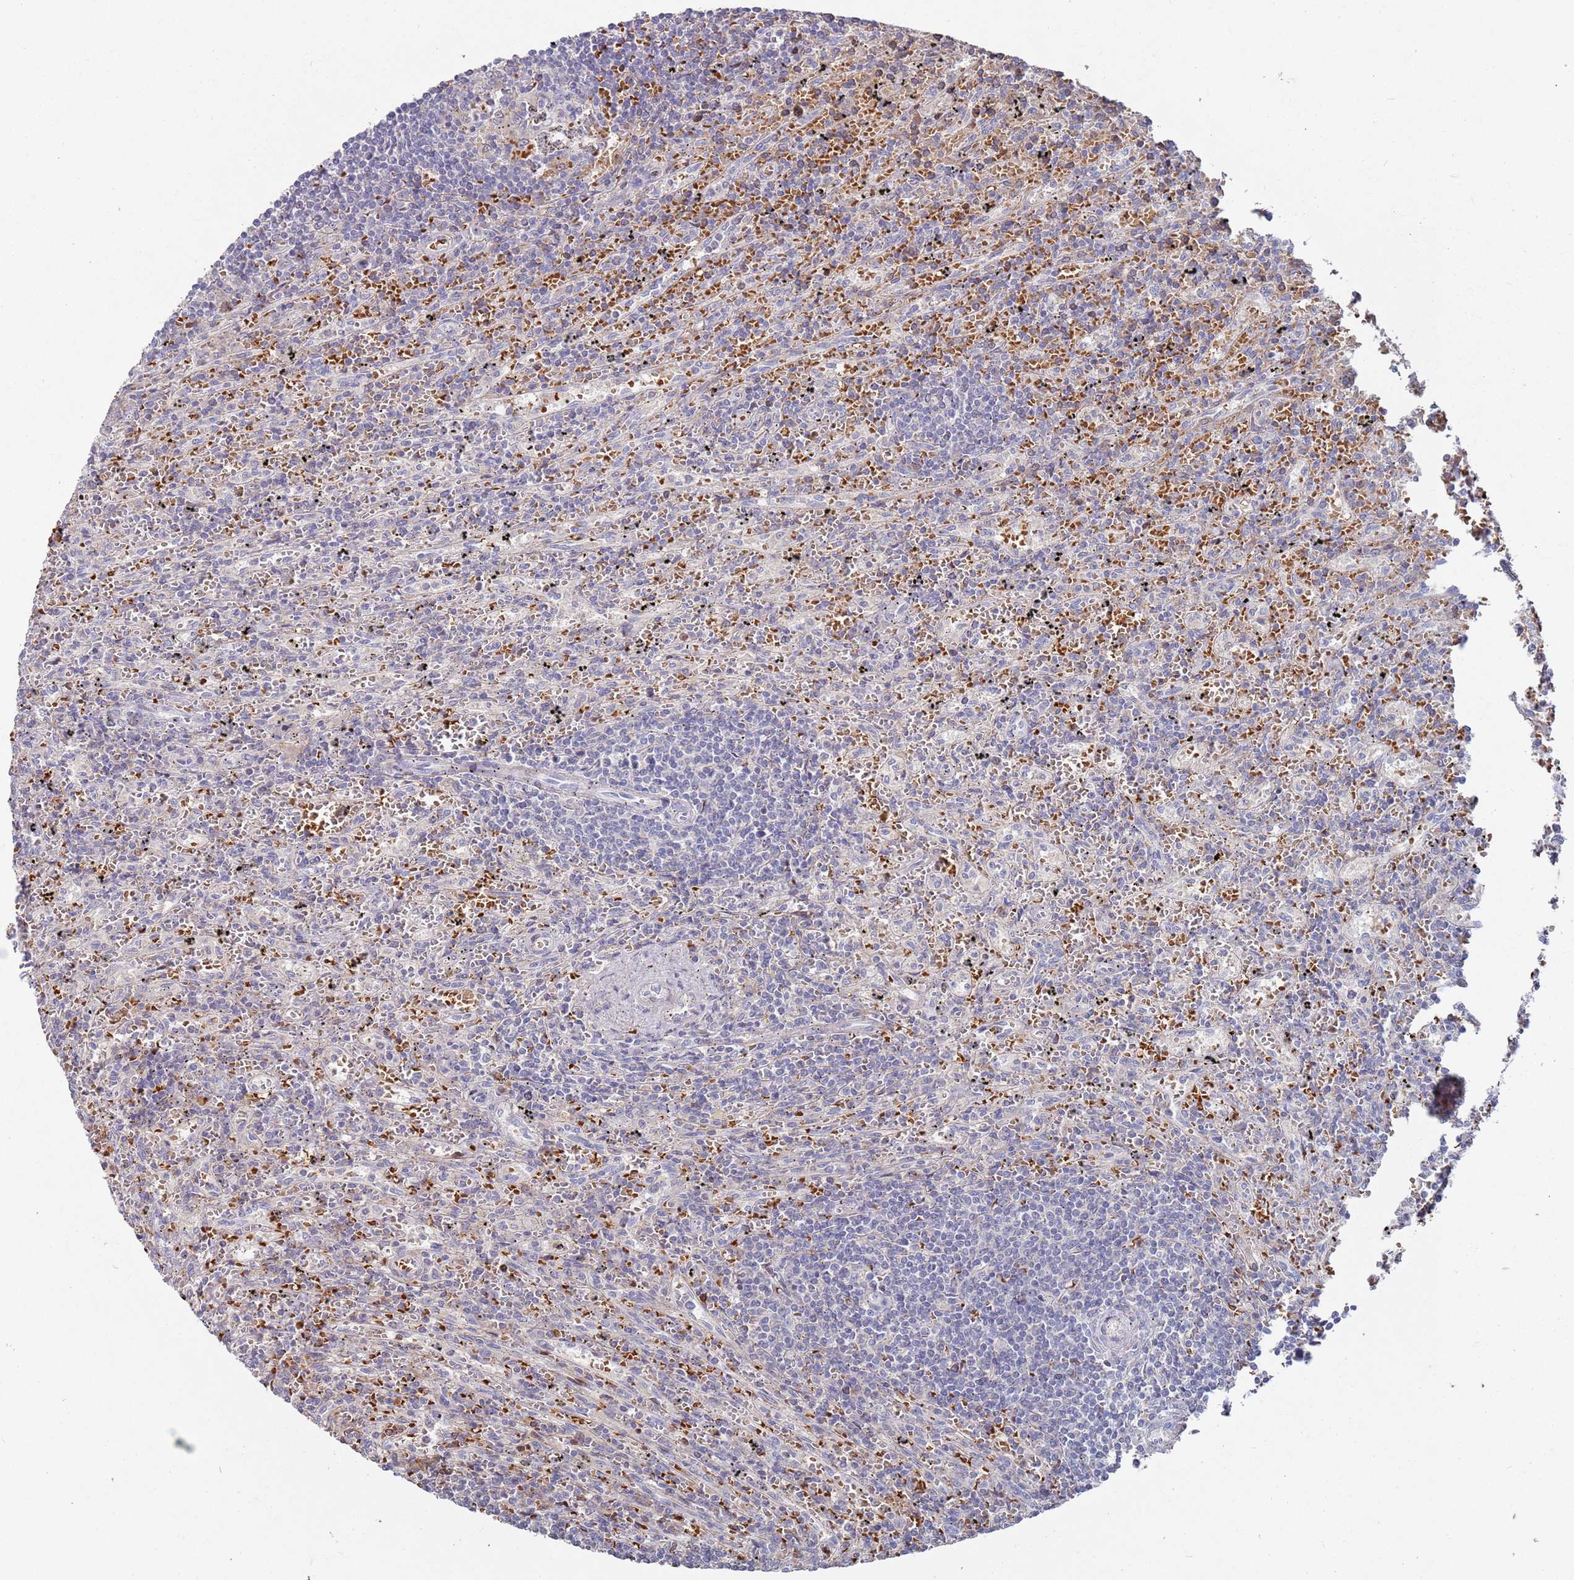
{"staining": {"intensity": "negative", "quantity": "none", "location": "none"}, "tissue": "lymphoma", "cell_type": "Tumor cells", "image_type": "cancer", "snomed": [{"axis": "morphology", "description": "Malignant lymphoma, non-Hodgkin's type, Low grade"}, {"axis": "topography", "description": "Spleen"}], "caption": "Immunohistochemistry of human low-grade malignant lymphoma, non-Hodgkin's type shows no expression in tumor cells.", "gene": "LACC1", "patient": {"sex": "male", "age": 76}}